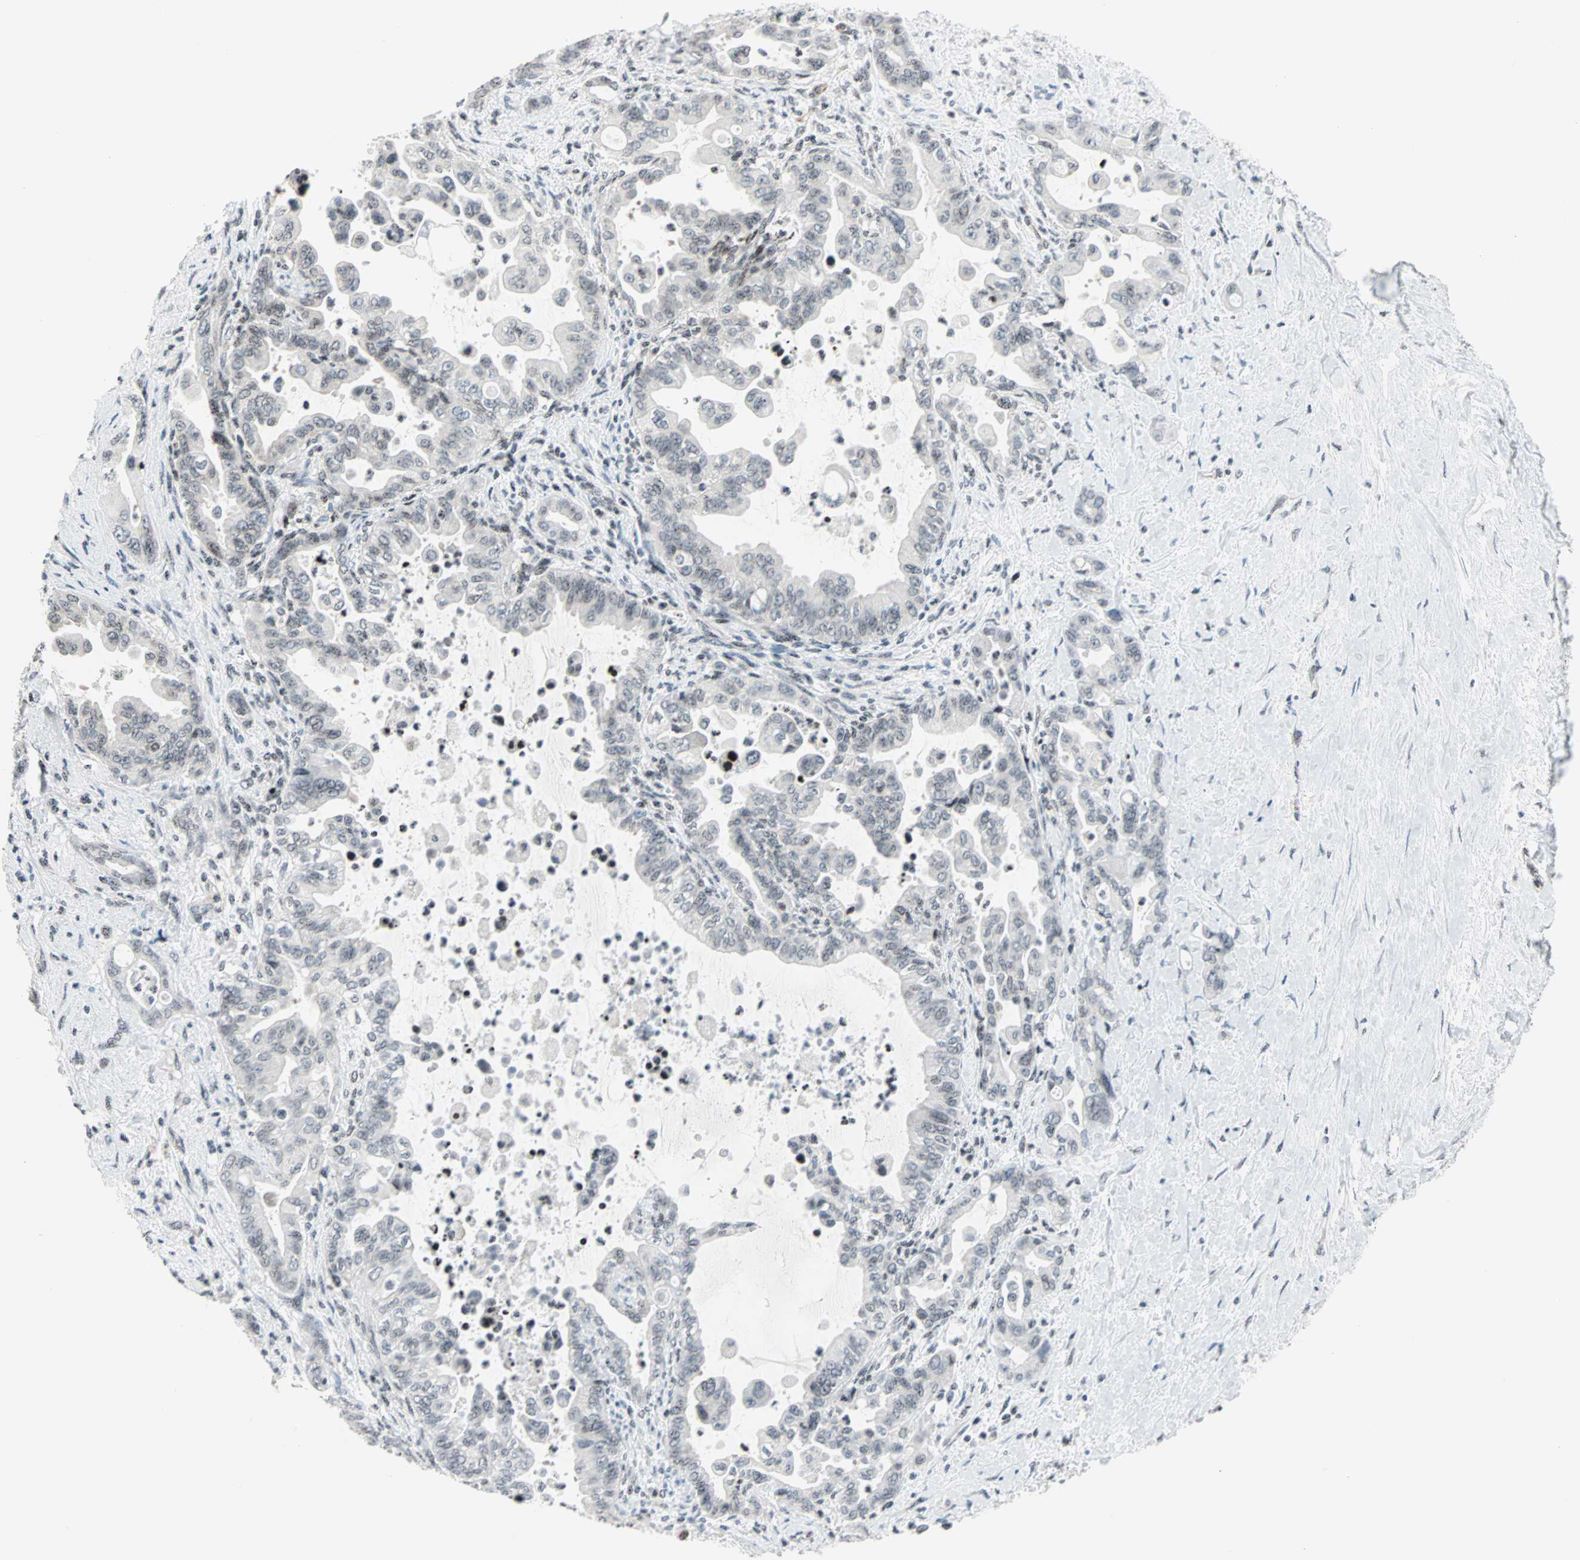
{"staining": {"intensity": "weak", "quantity": ">75%", "location": "nuclear"}, "tissue": "pancreatic cancer", "cell_type": "Tumor cells", "image_type": "cancer", "snomed": [{"axis": "morphology", "description": "Adenocarcinoma, NOS"}, {"axis": "topography", "description": "Pancreas"}], "caption": "Immunohistochemical staining of pancreatic cancer shows weak nuclear protein positivity in approximately >75% of tumor cells.", "gene": "CENPA", "patient": {"sex": "male", "age": 70}}